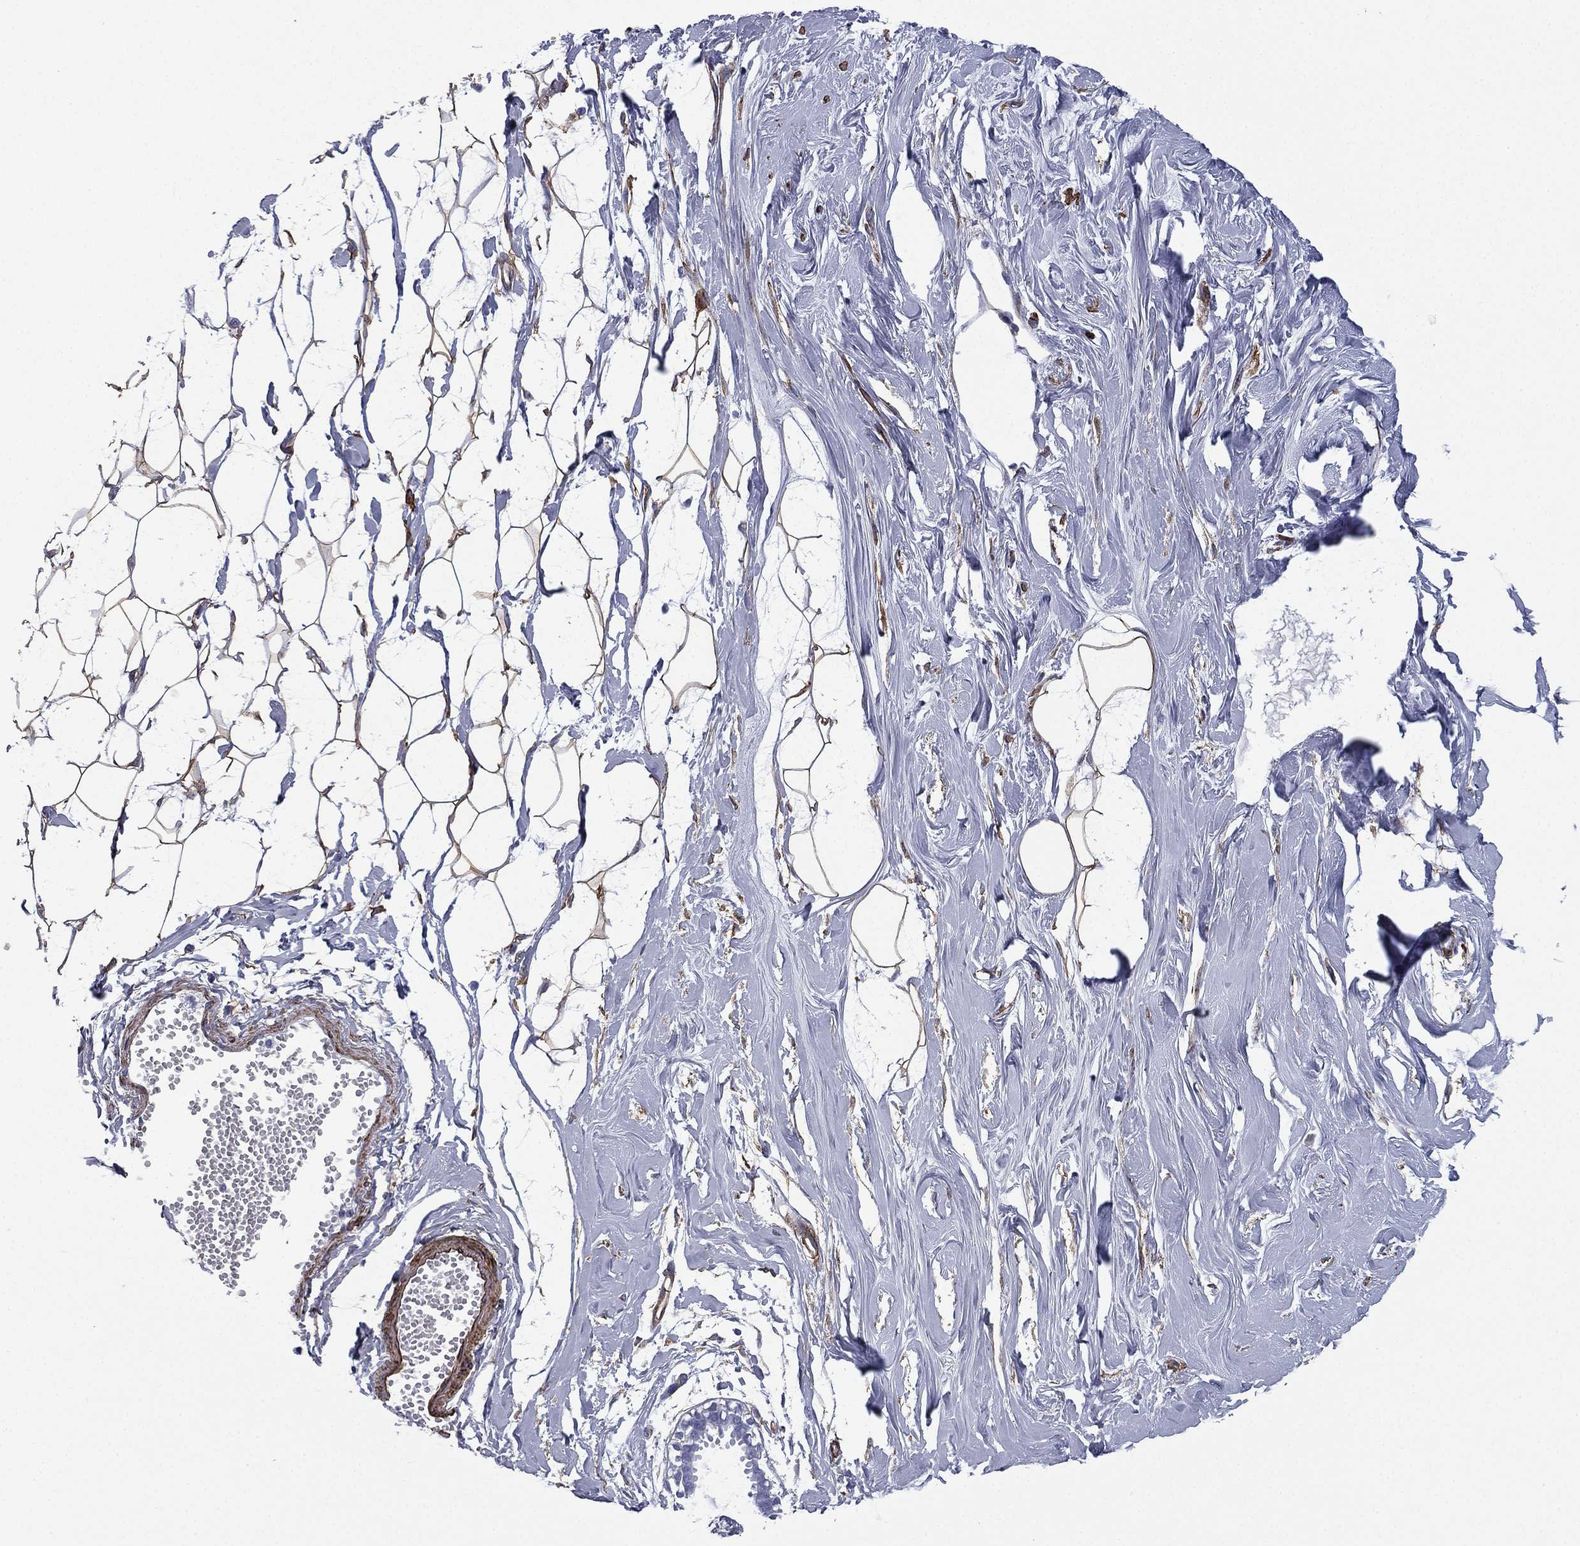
{"staining": {"intensity": "weak", "quantity": ">75%", "location": "cytoplasmic/membranous"}, "tissue": "breast", "cell_type": "Adipocytes", "image_type": "normal", "snomed": [{"axis": "morphology", "description": "Normal tissue, NOS"}, {"axis": "topography", "description": "Breast"}], "caption": "Protein staining displays weak cytoplasmic/membranous expression in approximately >75% of adipocytes in benign breast. The protein of interest is shown in brown color, while the nuclei are stained blue.", "gene": "CAVIN3", "patient": {"sex": "female", "age": 49}}